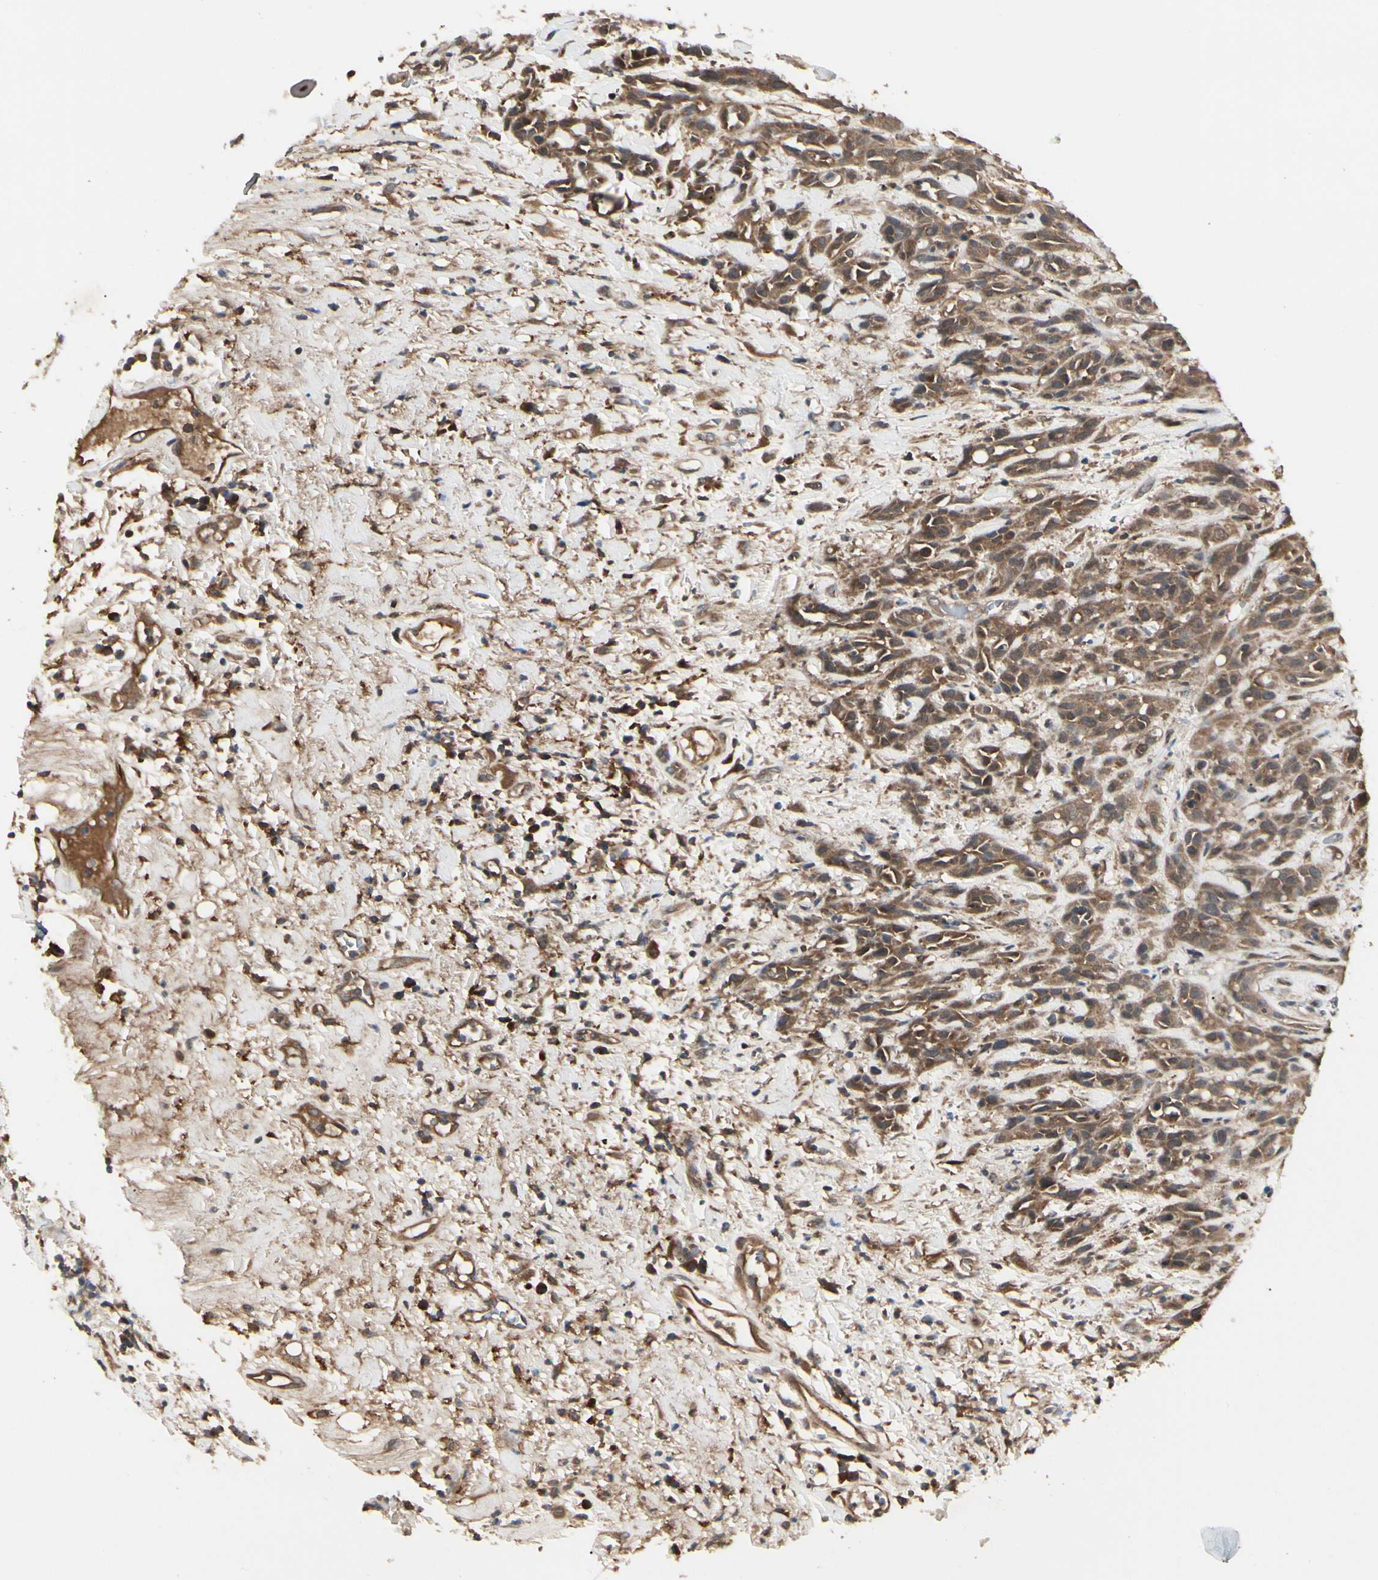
{"staining": {"intensity": "moderate", "quantity": ">75%", "location": "cytoplasmic/membranous"}, "tissue": "head and neck cancer", "cell_type": "Tumor cells", "image_type": "cancer", "snomed": [{"axis": "morphology", "description": "Squamous cell carcinoma, NOS"}, {"axis": "topography", "description": "Head-Neck"}], "caption": "High-power microscopy captured an immunohistochemistry (IHC) histopathology image of squamous cell carcinoma (head and neck), revealing moderate cytoplasmic/membranous expression in approximately >75% of tumor cells.", "gene": "RNF14", "patient": {"sex": "male", "age": 62}}